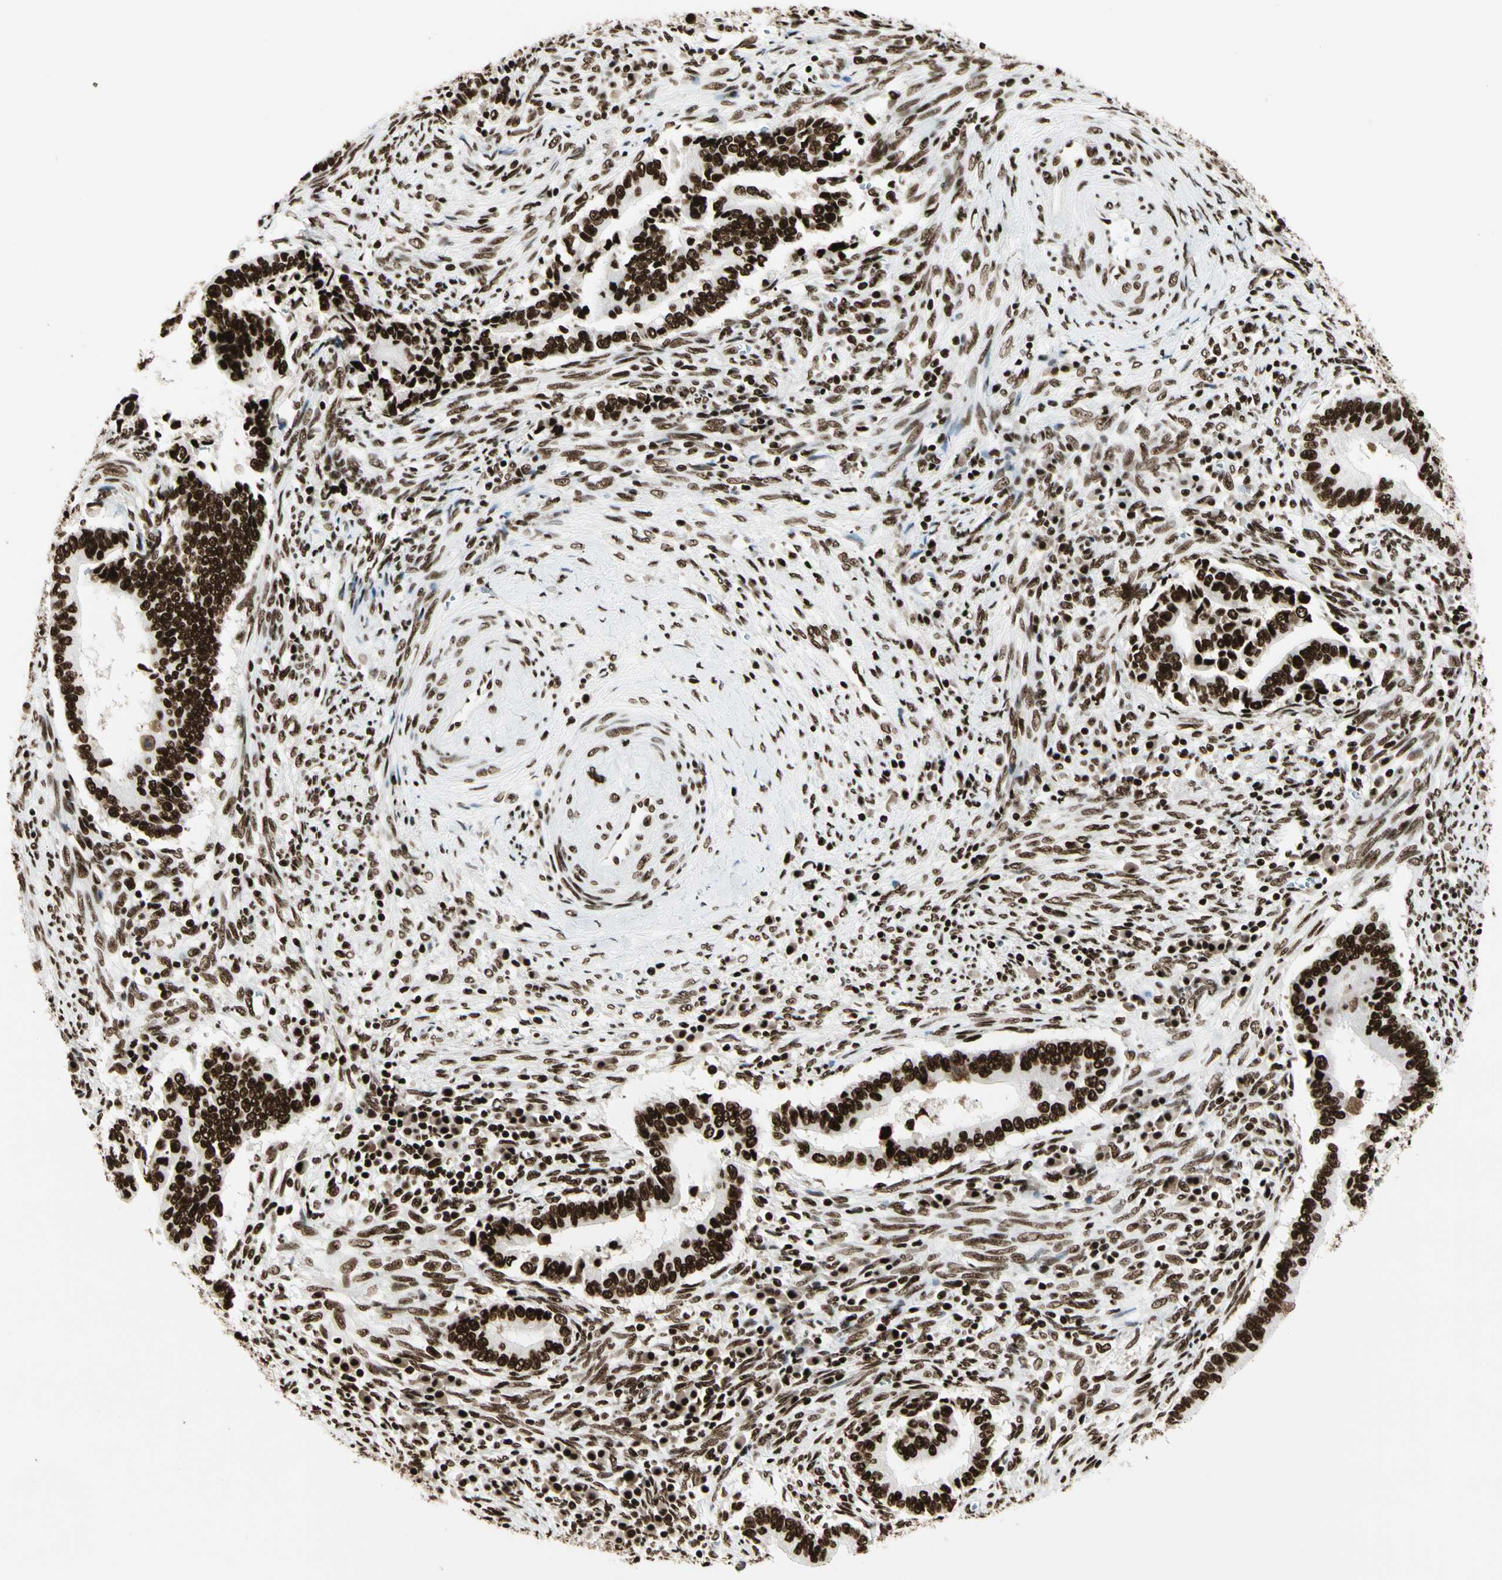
{"staining": {"intensity": "strong", "quantity": ">75%", "location": "nuclear"}, "tissue": "cervical cancer", "cell_type": "Tumor cells", "image_type": "cancer", "snomed": [{"axis": "morphology", "description": "Adenocarcinoma, NOS"}, {"axis": "topography", "description": "Cervix"}], "caption": "Immunohistochemical staining of human cervical adenocarcinoma displays high levels of strong nuclear protein expression in approximately >75% of tumor cells. (Brightfield microscopy of DAB IHC at high magnification).", "gene": "CCAR1", "patient": {"sex": "female", "age": 44}}